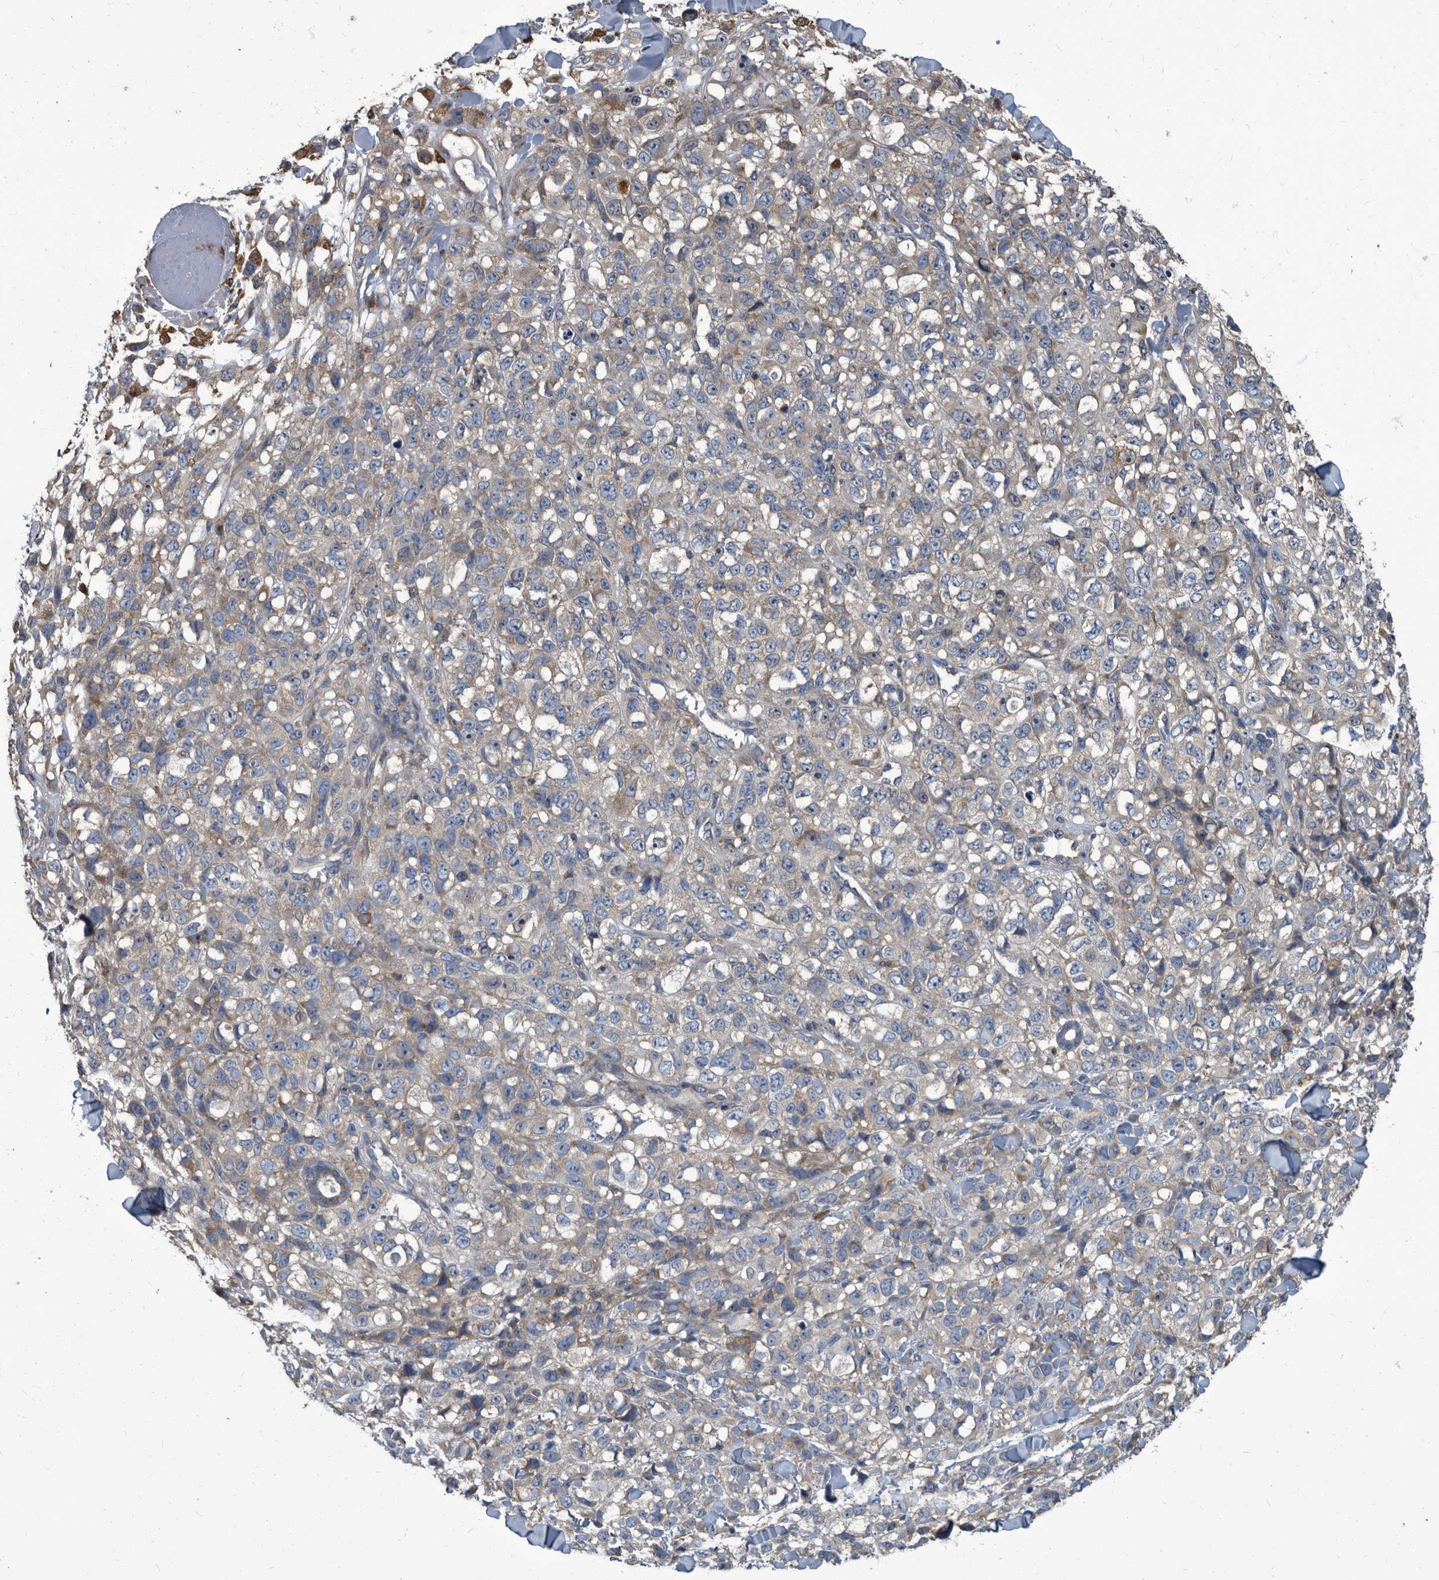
{"staining": {"intensity": "weak", "quantity": "<25%", "location": "cytoplasmic/membranous"}, "tissue": "melanoma", "cell_type": "Tumor cells", "image_type": "cancer", "snomed": [{"axis": "morphology", "description": "Malignant melanoma, Metastatic site"}, {"axis": "topography", "description": "Skin"}], "caption": "DAB immunohistochemical staining of human melanoma demonstrates no significant positivity in tumor cells.", "gene": "CDV3", "patient": {"sex": "female", "age": 72}}